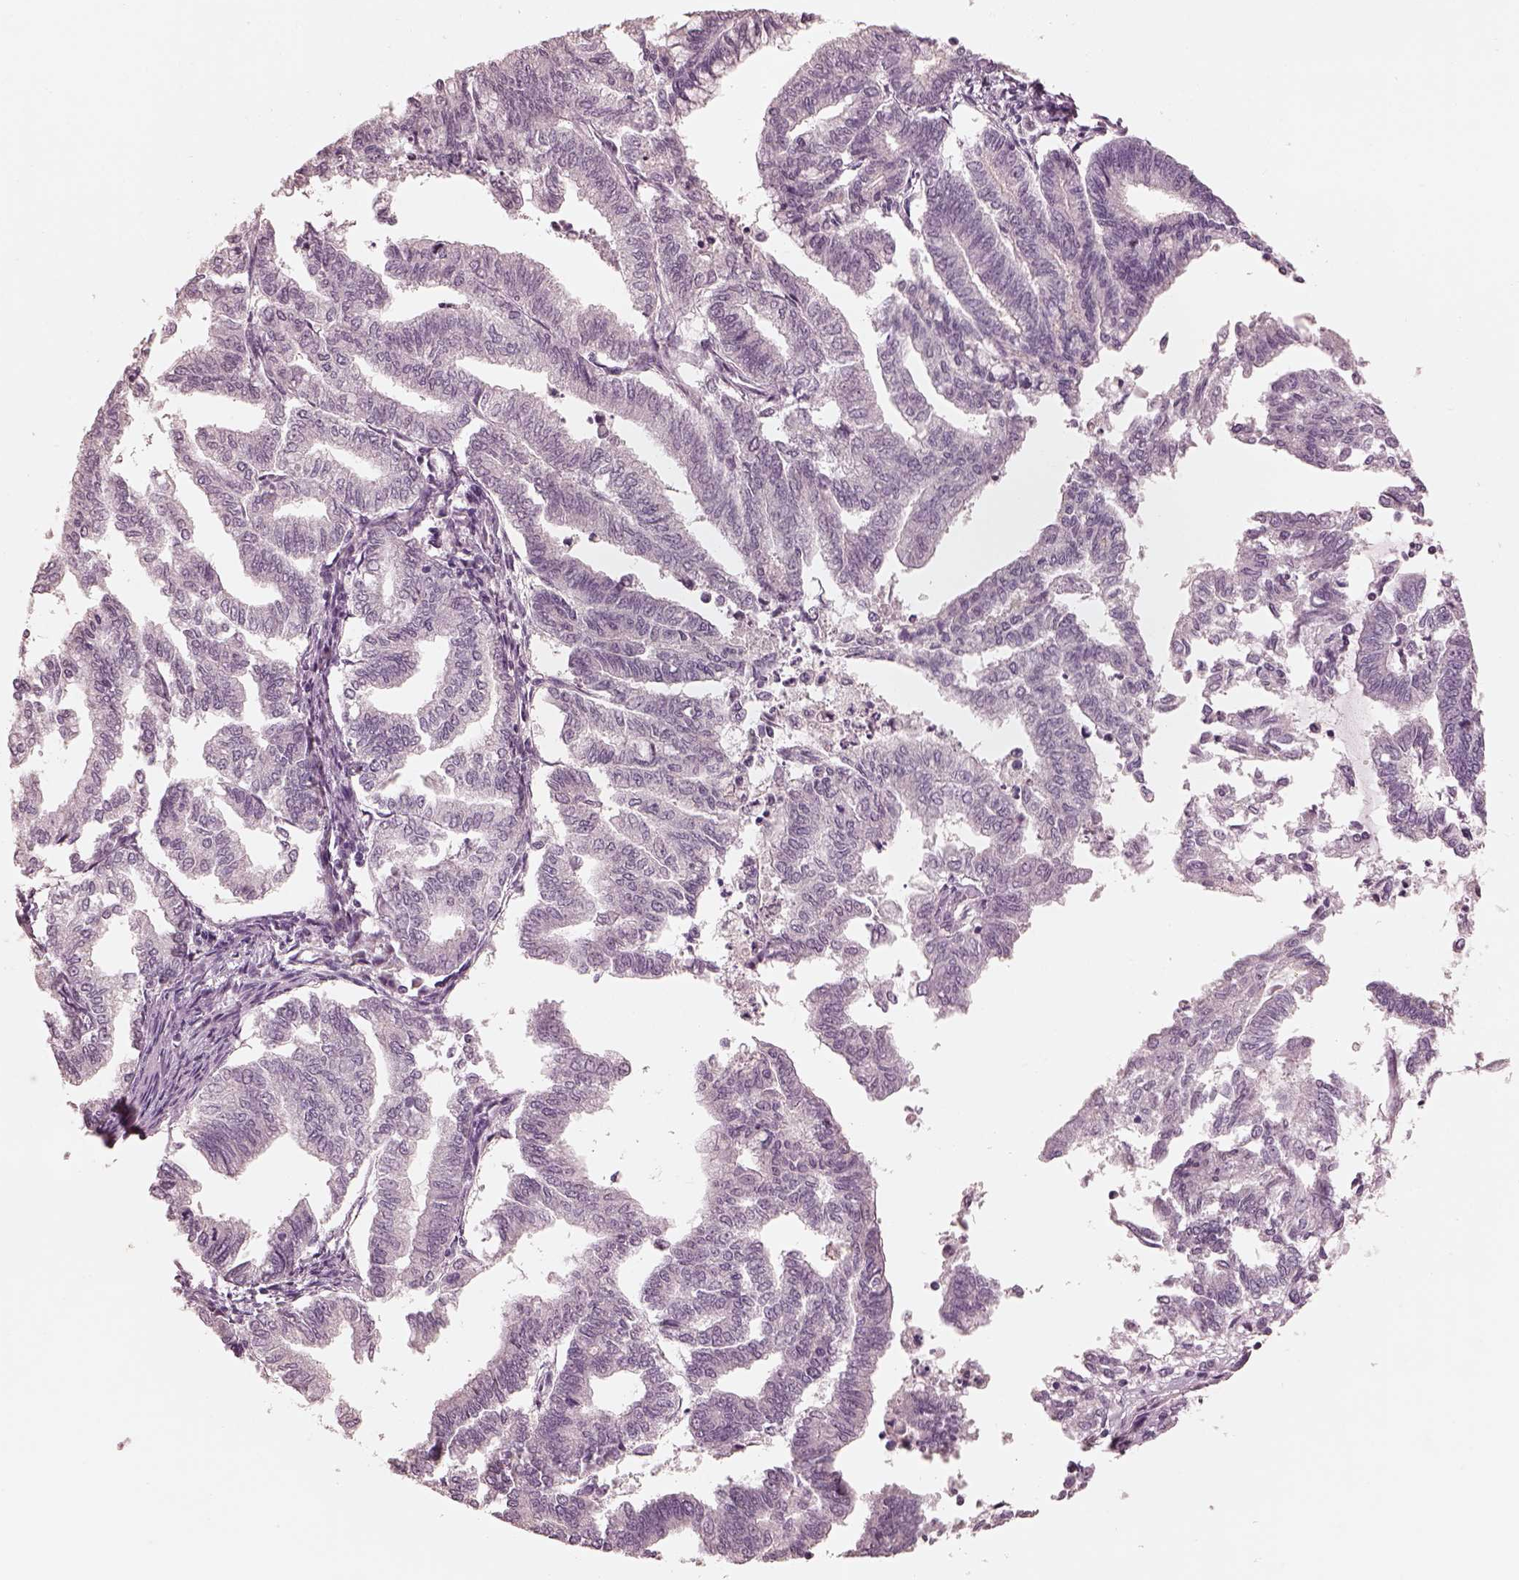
{"staining": {"intensity": "negative", "quantity": "none", "location": "none"}, "tissue": "endometrial cancer", "cell_type": "Tumor cells", "image_type": "cancer", "snomed": [{"axis": "morphology", "description": "Adenocarcinoma, NOS"}, {"axis": "topography", "description": "Endometrium"}], "caption": "The IHC micrograph has no significant expression in tumor cells of adenocarcinoma (endometrial) tissue.", "gene": "PRKACG", "patient": {"sex": "female", "age": 79}}